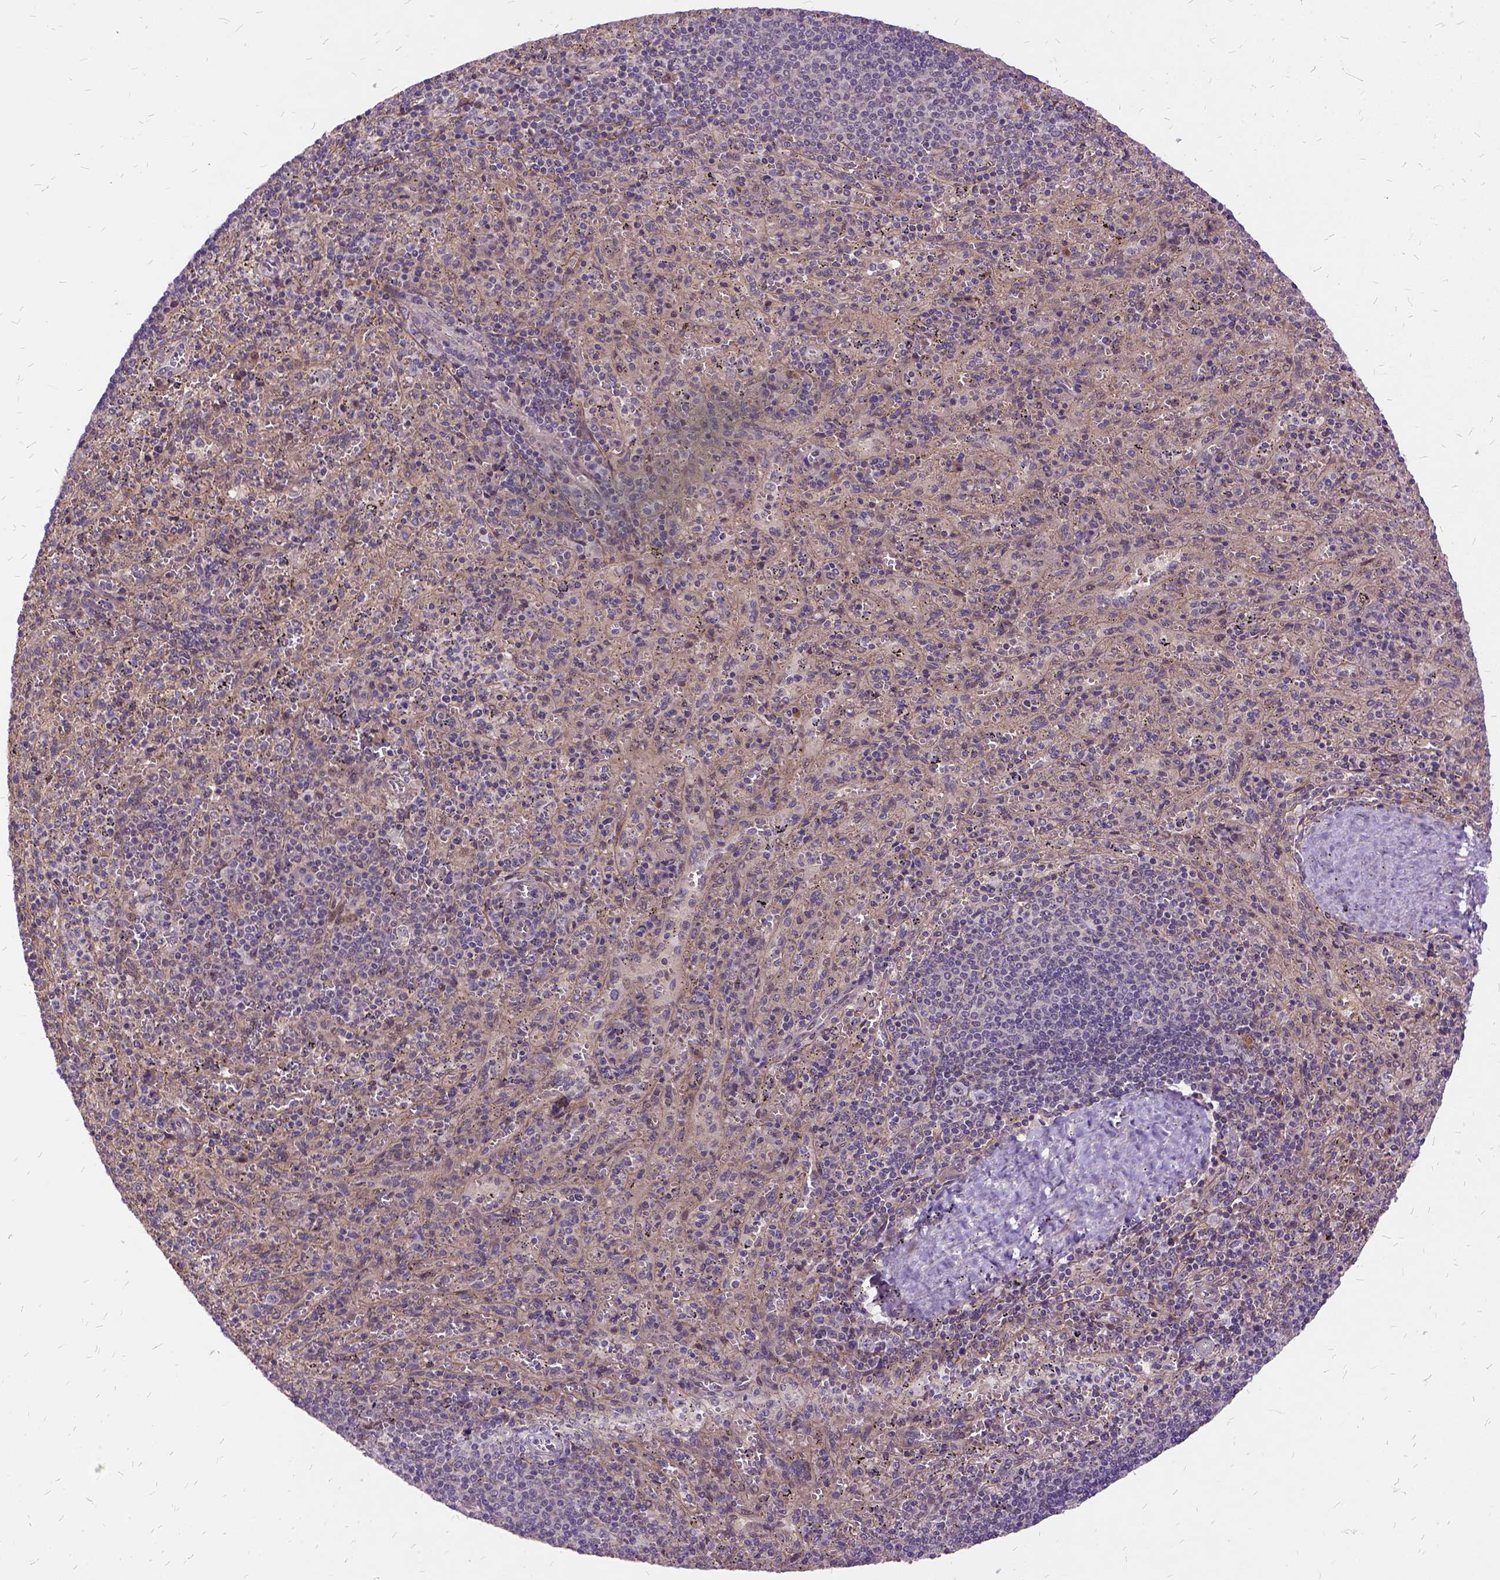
{"staining": {"intensity": "negative", "quantity": "none", "location": "none"}, "tissue": "spleen", "cell_type": "Cells in red pulp", "image_type": "normal", "snomed": [{"axis": "morphology", "description": "Normal tissue, NOS"}, {"axis": "topography", "description": "Spleen"}], "caption": "The photomicrograph reveals no staining of cells in red pulp in normal spleen.", "gene": "ILRUN", "patient": {"sex": "male", "age": 57}}